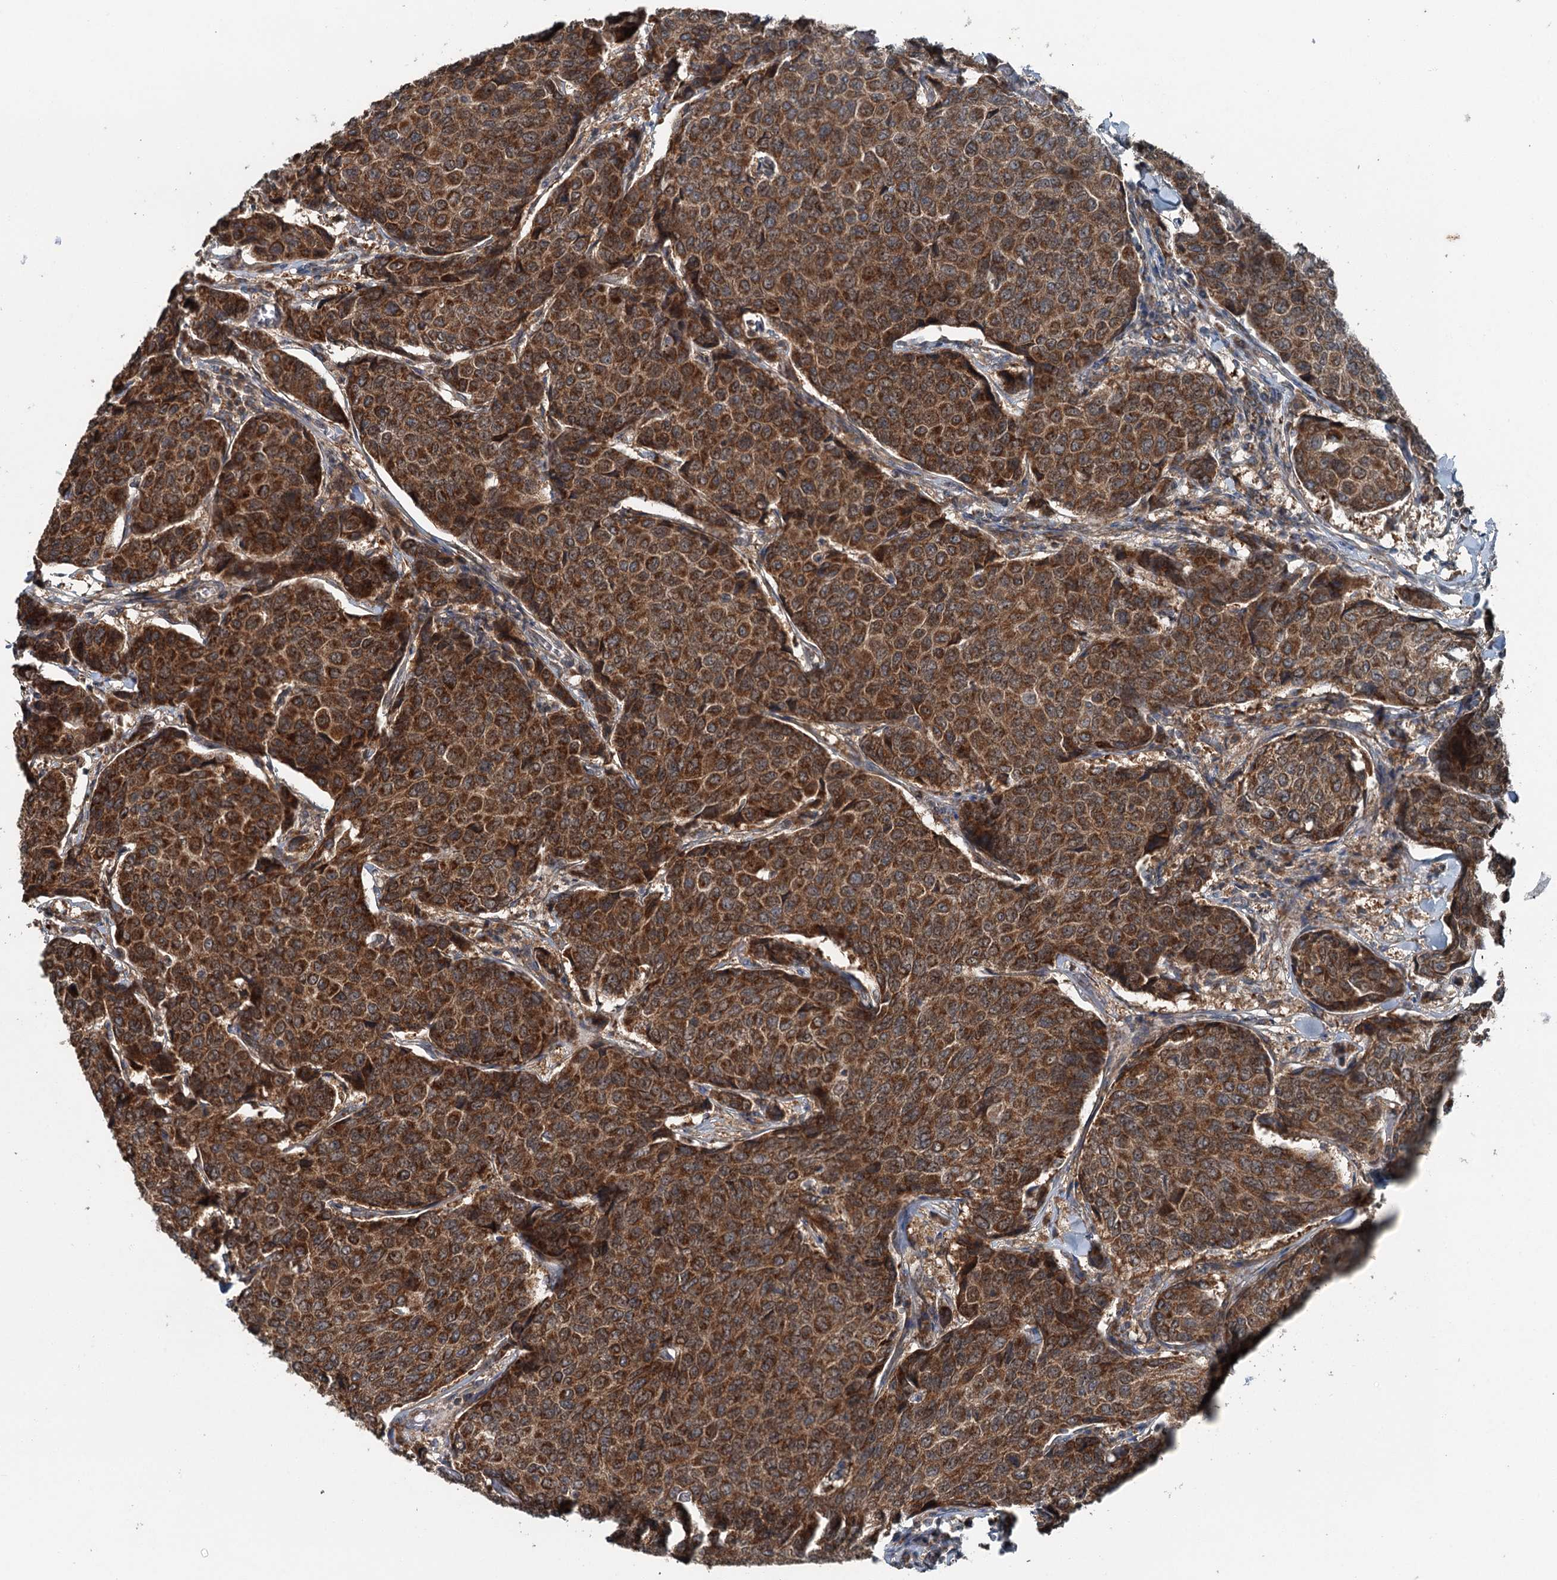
{"staining": {"intensity": "moderate", "quantity": ">75%", "location": "cytoplasmic/membranous"}, "tissue": "breast cancer", "cell_type": "Tumor cells", "image_type": "cancer", "snomed": [{"axis": "morphology", "description": "Duct carcinoma"}, {"axis": "topography", "description": "Breast"}], "caption": "Breast cancer (invasive ductal carcinoma) was stained to show a protein in brown. There is medium levels of moderate cytoplasmic/membranous staining in about >75% of tumor cells. (Stains: DAB (3,3'-diaminobenzidine) in brown, nuclei in blue, Microscopy: brightfield microscopy at high magnification).", "gene": "WAPL", "patient": {"sex": "female", "age": 55}}